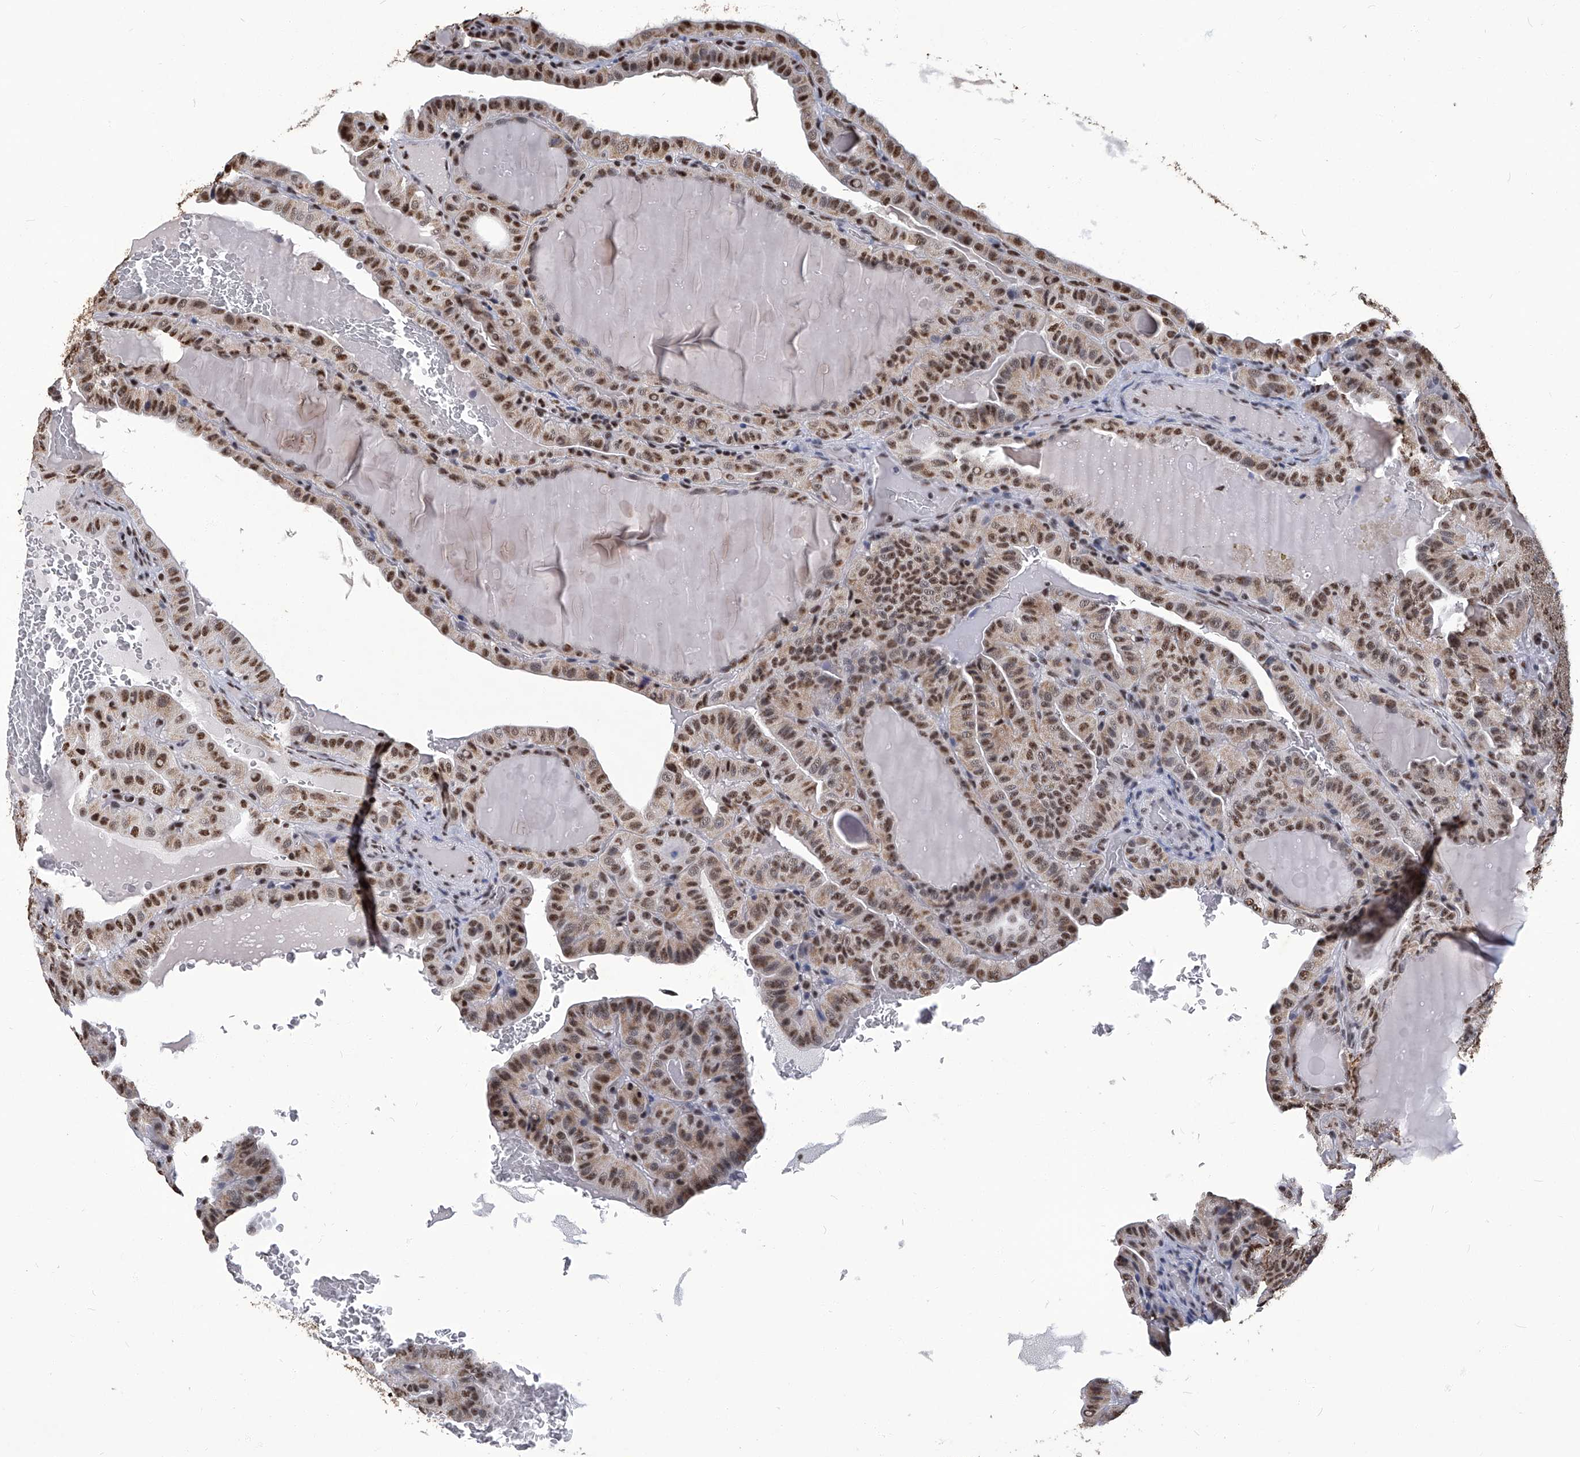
{"staining": {"intensity": "moderate", "quantity": ">75%", "location": "nuclear"}, "tissue": "thyroid cancer", "cell_type": "Tumor cells", "image_type": "cancer", "snomed": [{"axis": "morphology", "description": "Papillary adenocarcinoma, NOS"}, {"axis": "topography", "description": "Thyroid gland"}], "caption": "High-power microscopy captured an IHC histopathology image of thyroid cancer, revealing moderate nuclear positivity in about >75% of tumor cells. (Stains: DAB in brown, nuclei in blue, Microscopy: brightfield microscopy at high magnification).", "gene": "HBP1", "patient": {"sex": "male", "age": 77}}